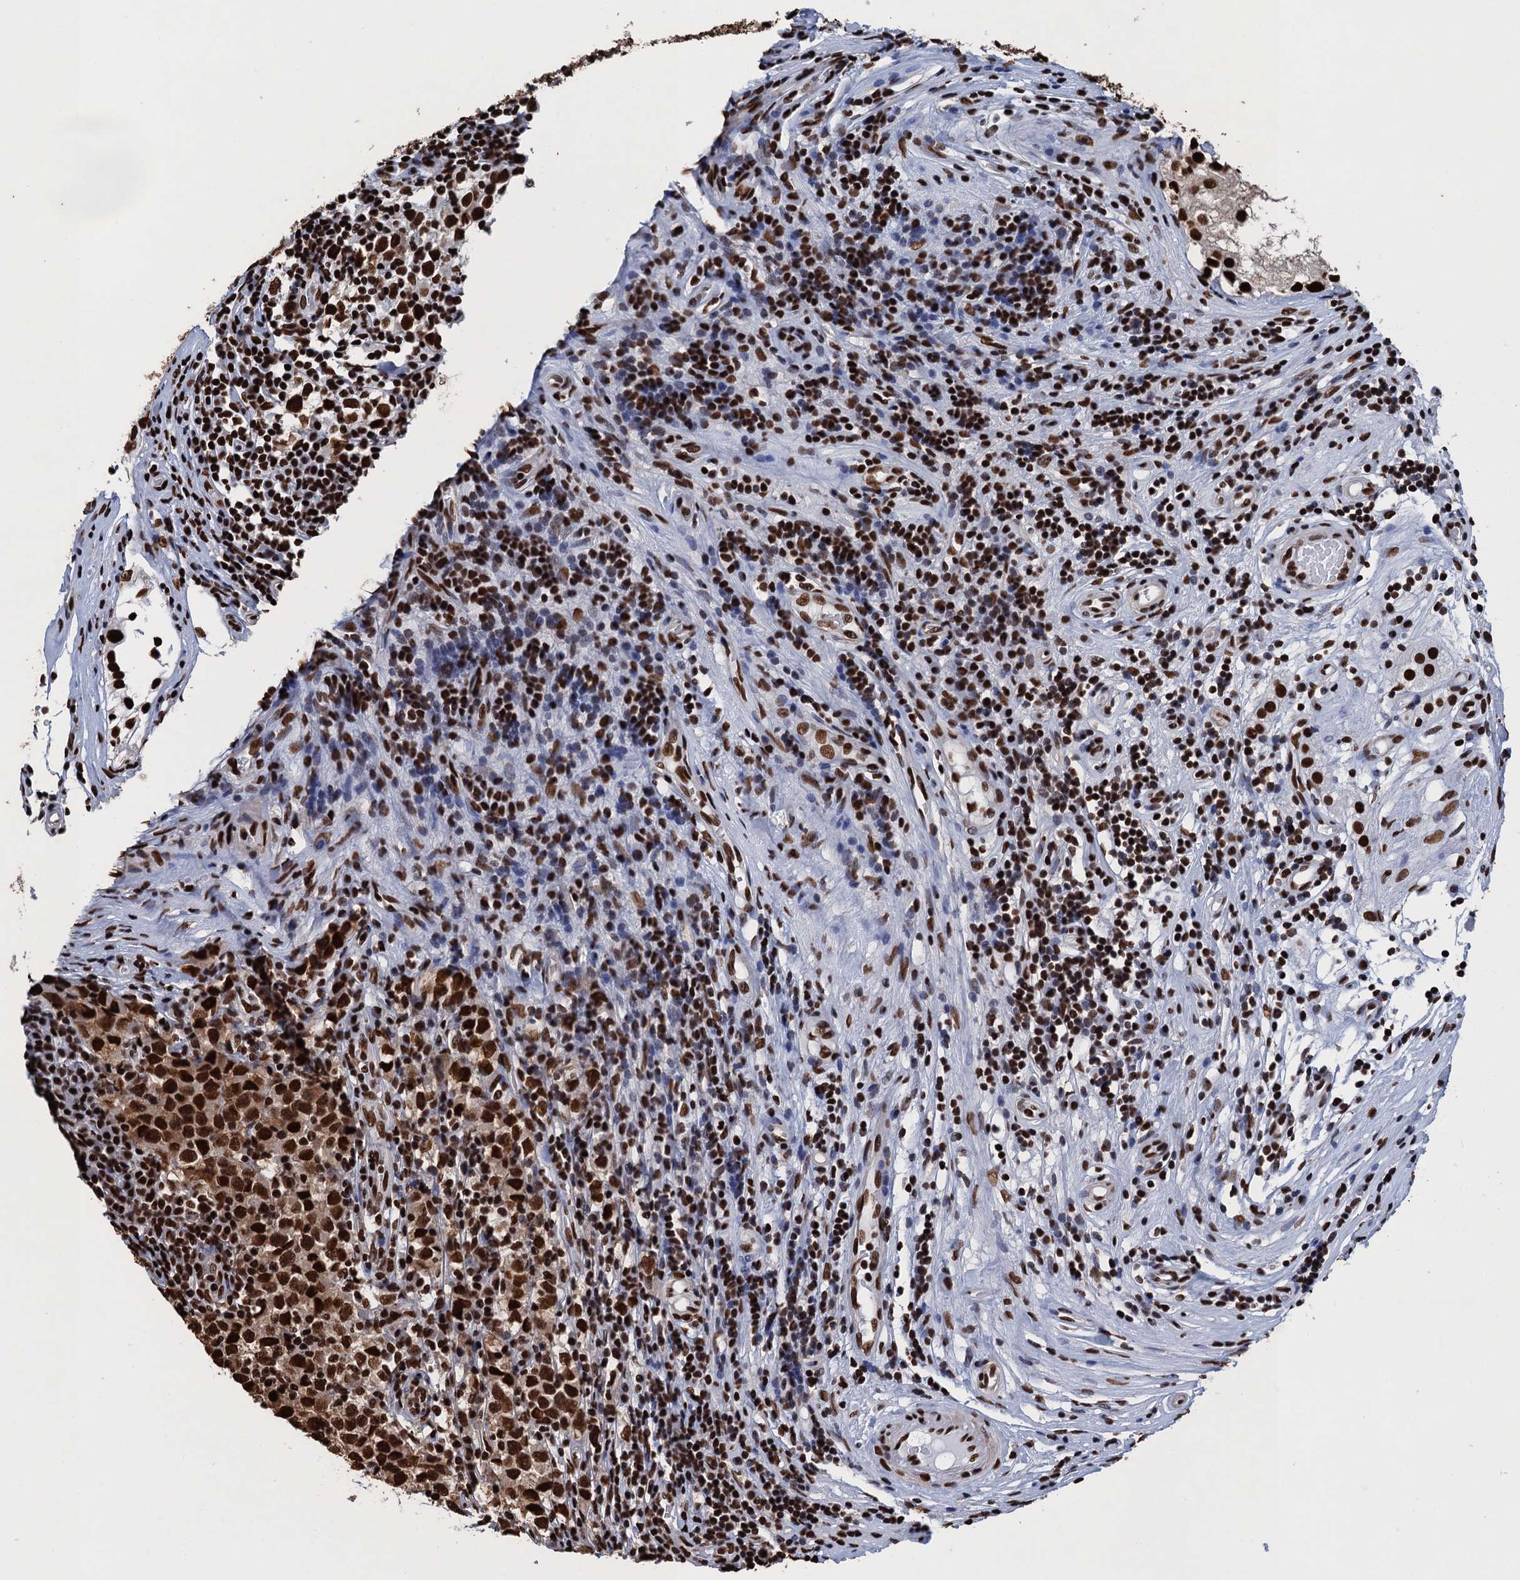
{"staining": {"intensity": "strong", "quantity": ">75%", "location": "nuclear"}, "tissue": "testis cancer", "cell_type": "Tumor cells", "image_type": "cancer", "snomed": [{"axis": "morphology", "description": "Seminoma, NOS"}, {"axis": "topography", "description": "Testis"}], "caption": "Testis seminoma was stained to show a protein in brown. There is high levels of strong nuclear positivity in approximately >75% of tumor cells.", "gene": "UBA2", "patient": {"sex": "male", "age": 65}}